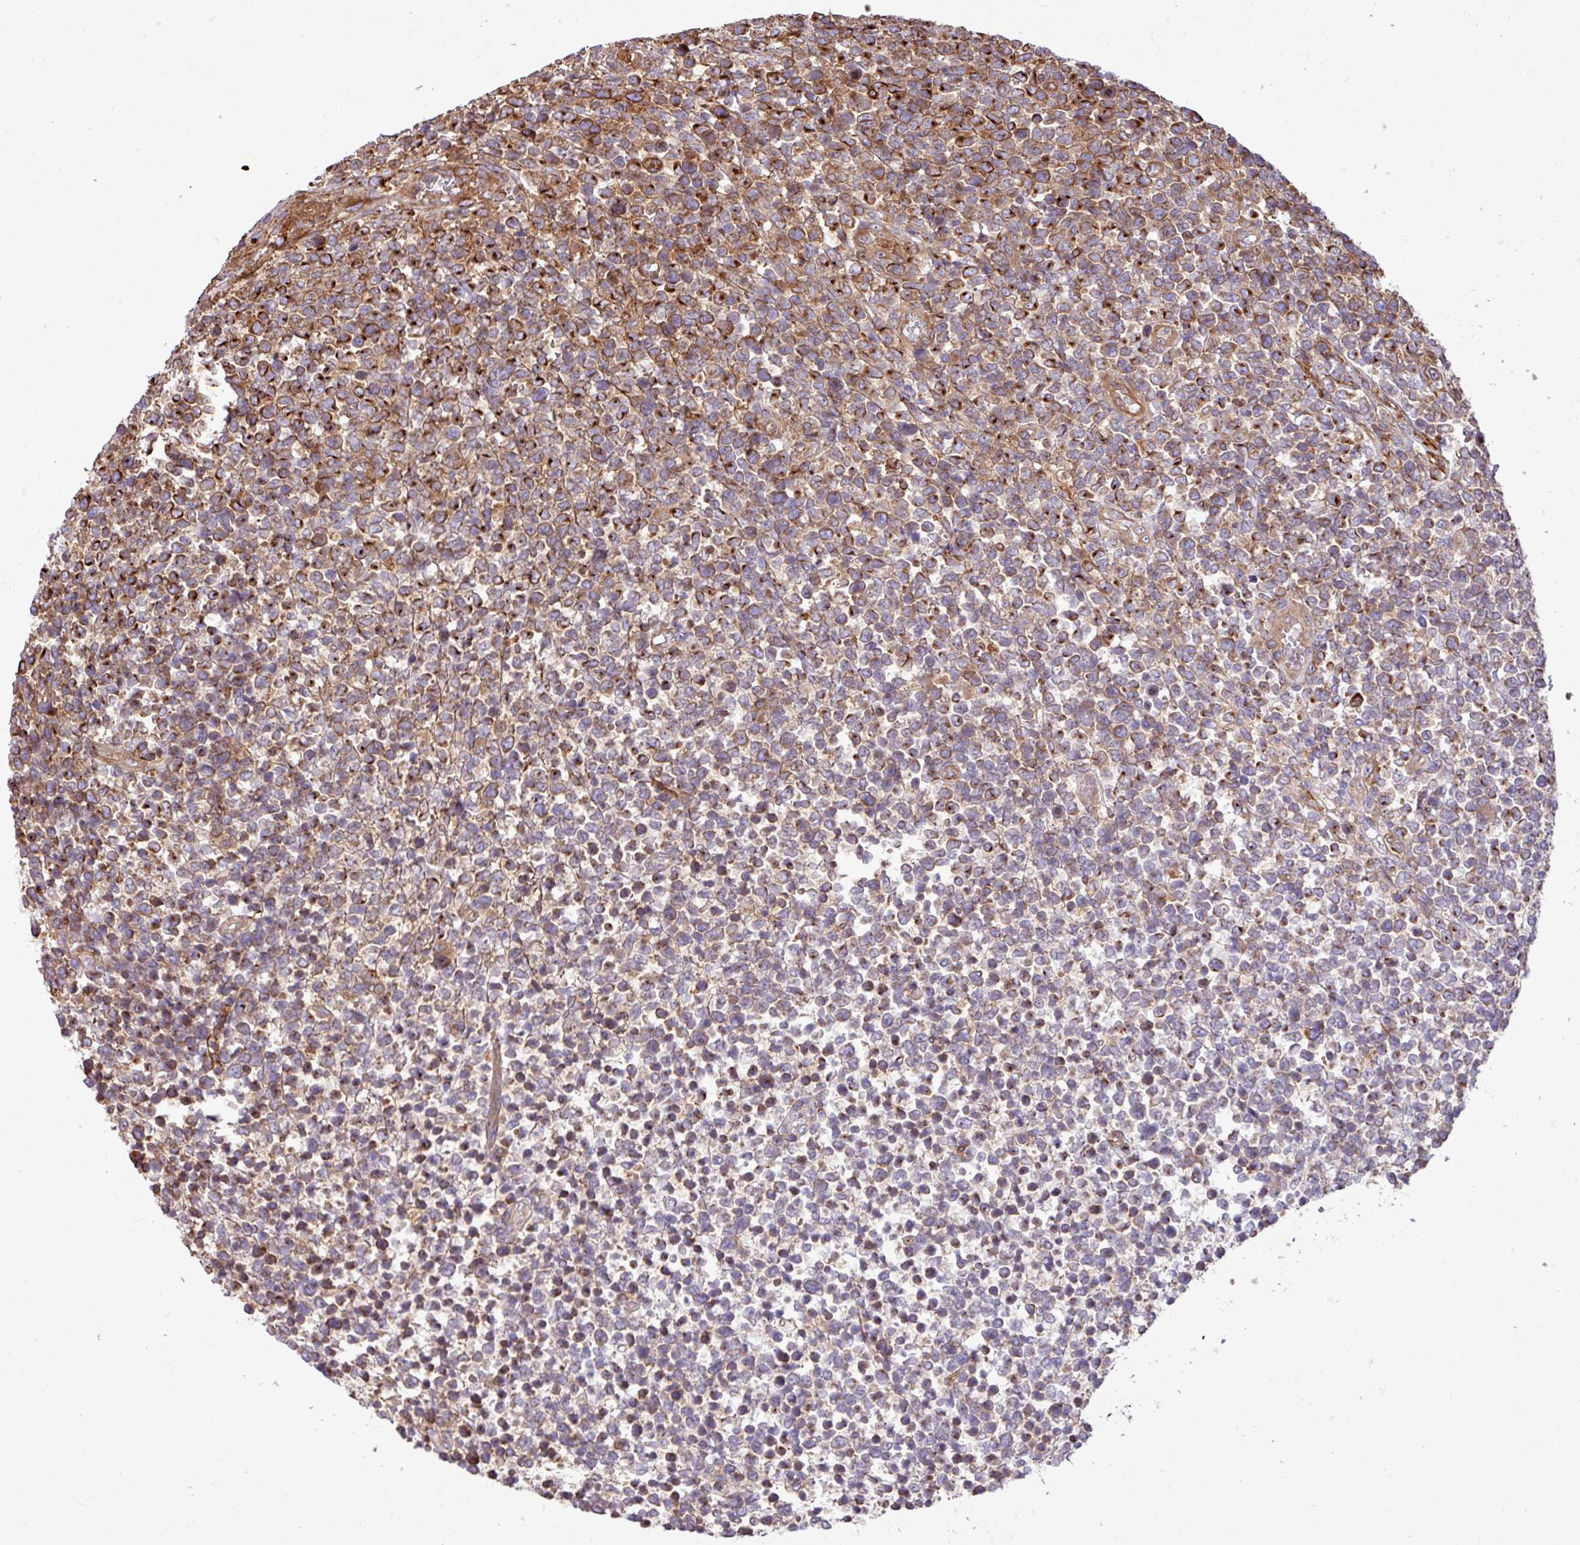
{"staining": {"intensity": "strong", "quantity": "25%-75%", "location": "cytoplasmic/membranous"}, "tissue": "lymphoma", "cell_type": "Tumor cells", "image_type": "cancer", "snomed": [{"axis": "morphology", "description": "Malignant lymphoma, non-Hodgkin's type, High grade"}, {"axis": "topography", "description": "Soft tissue"}], "caption": "Human malignant lymphoma, non-Hodgkin's type (high-grade) stained with a protein marker shows strong staining in tumor cells.", "gene": "ZNF300", "patient": {"sex": "female", "age": 56}}